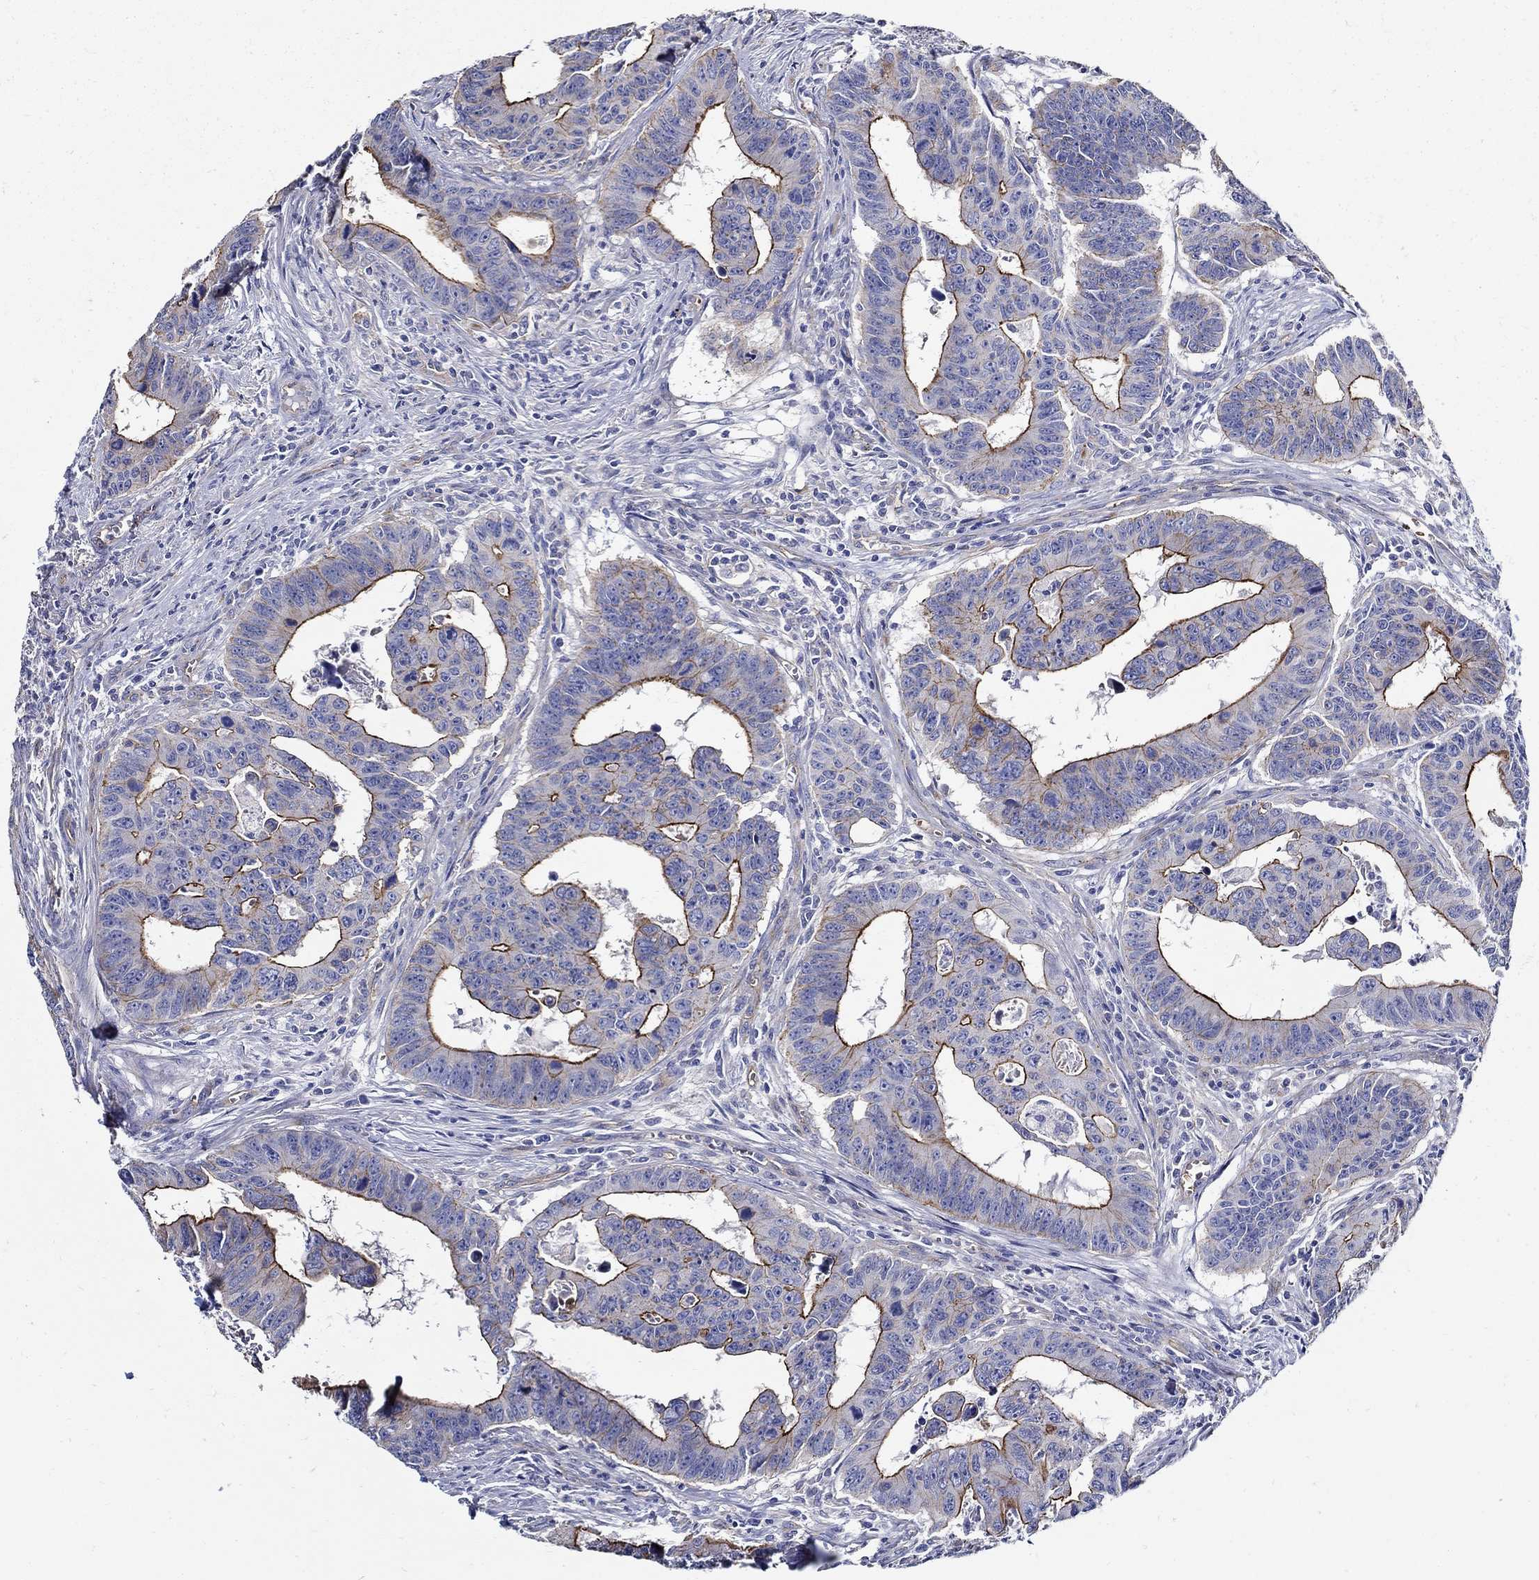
{"staining": {"intensity": "strong", "quantity": ">75%", "location": "cytoplasmic/membranous"}, "tissue": "colorectal cancer", "cell_type": "Tumor cells", "image_type": "cancer", "snomed": [{"axis": "morphology", "description": "Adenocarcinoma, NOS"}, {"axis": "topography", "description": "Appendix"}, {"axis": "topography", "description": "Colon"}, {"axis": "topography", "description": "Cecum"}, {"axis": "topography", "description": "Colon asc"}], "caption": "High-magnification brightfield microscopy of adenocarcinoma (colorectal) stained with DAB (brown) and counterstained with hematoxylin (blue). tumor cells exhibit strong cytoplasmic/membranous positivity is present in about>75% of cells.", "gene": "APBB3", "patient": {"sex": "female", "age": 85}}